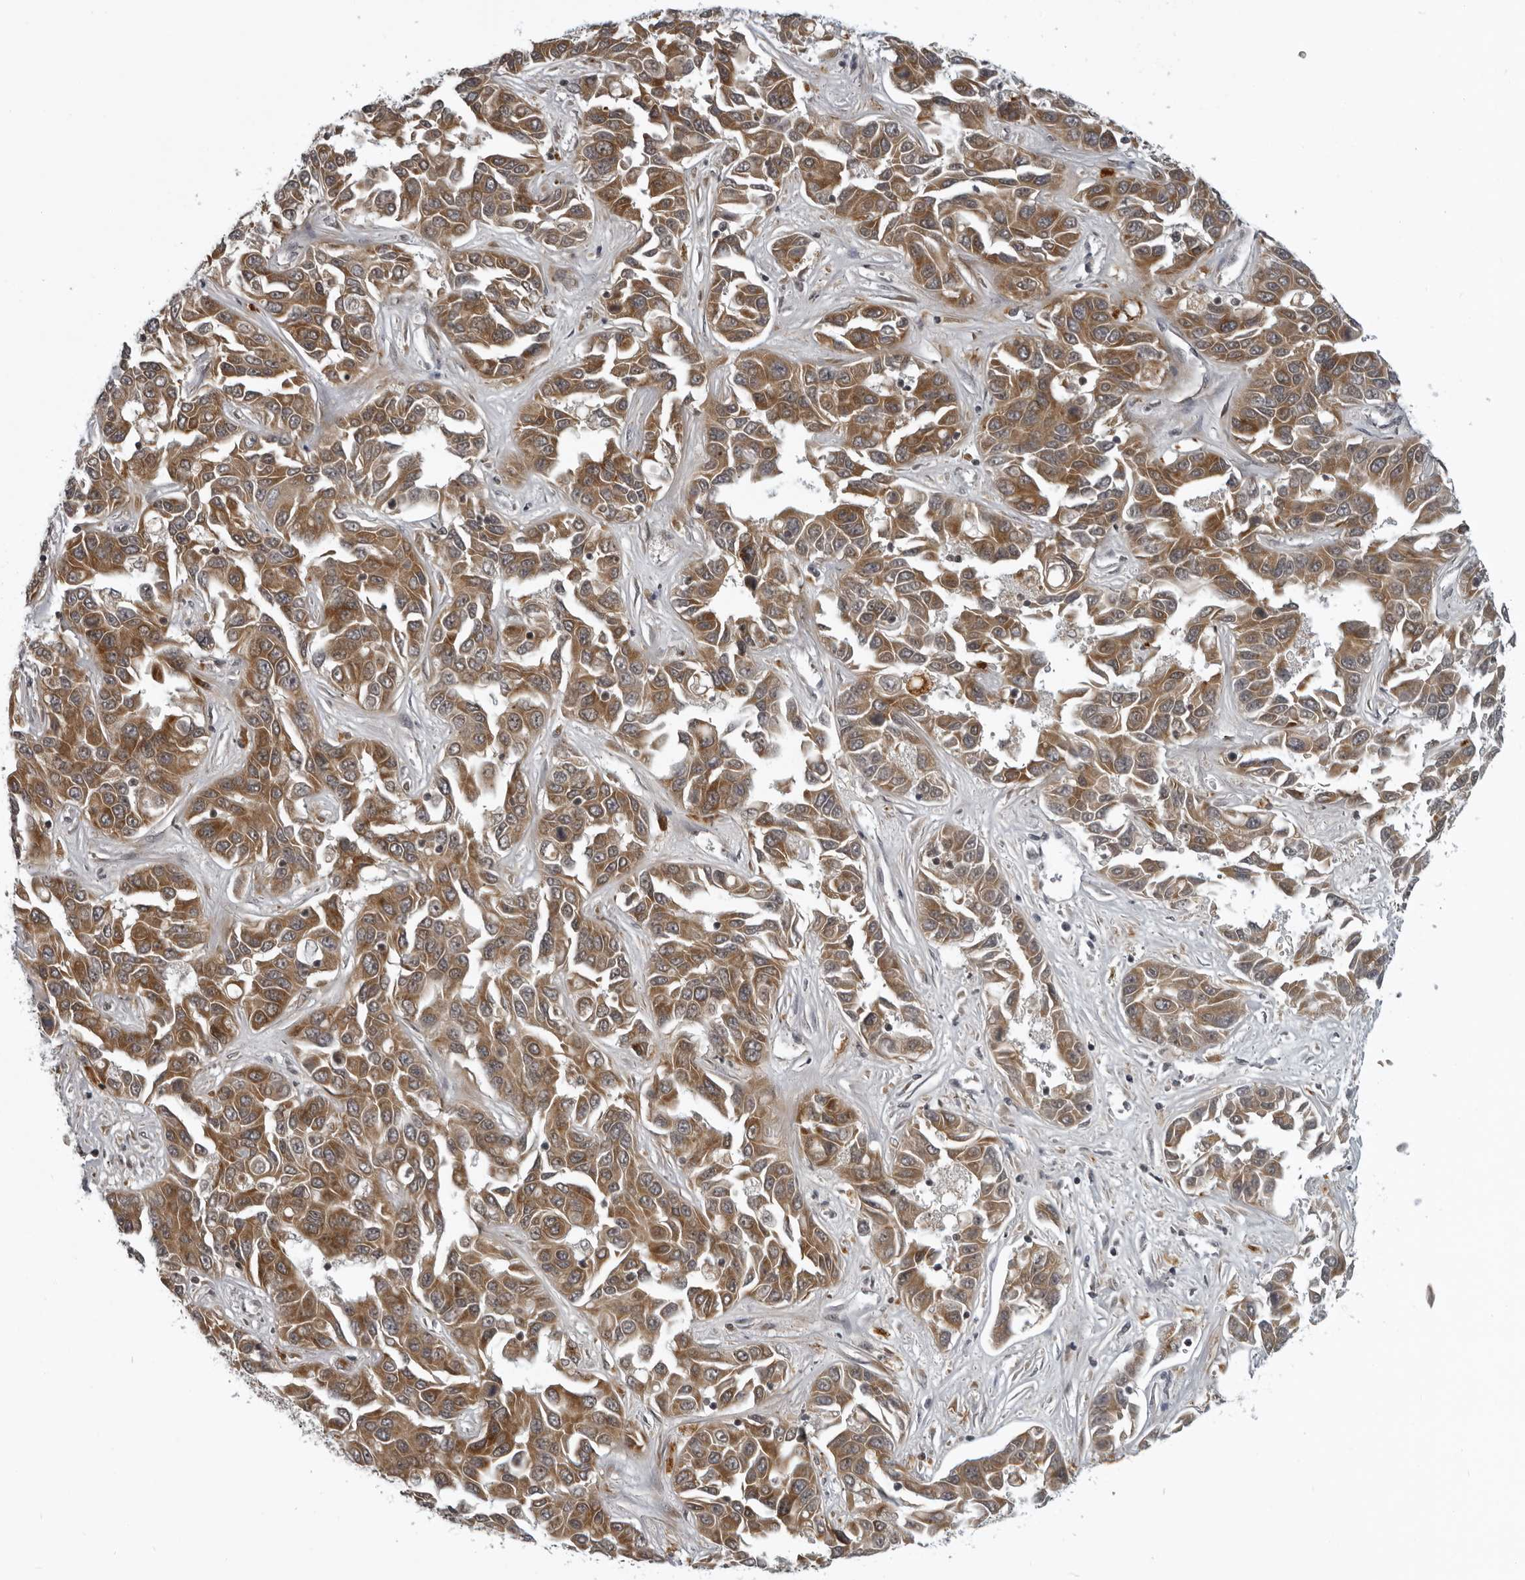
{"staining": {"intensity": "strong", "quantity": ">75%", "location": "cytoplasmic/membranous"}, "tissue": "liver cancer", "cell_type": "Tumor cells", "image_type": "cancer", "snomed": [{"axis": "morphology", "description": "Cholangiocarcinoma"}, {"axis": "topography", "description": "Liver"}], "caption": "Protein positivity by immunohistochemistry reveals strong cytoplasmic/membranous expression in approximately >75% of tumor cells in liver cancer (cholangiocarcinoma).", "gene": "THOP1", "patient": {"sex": "female", "age": 52}}